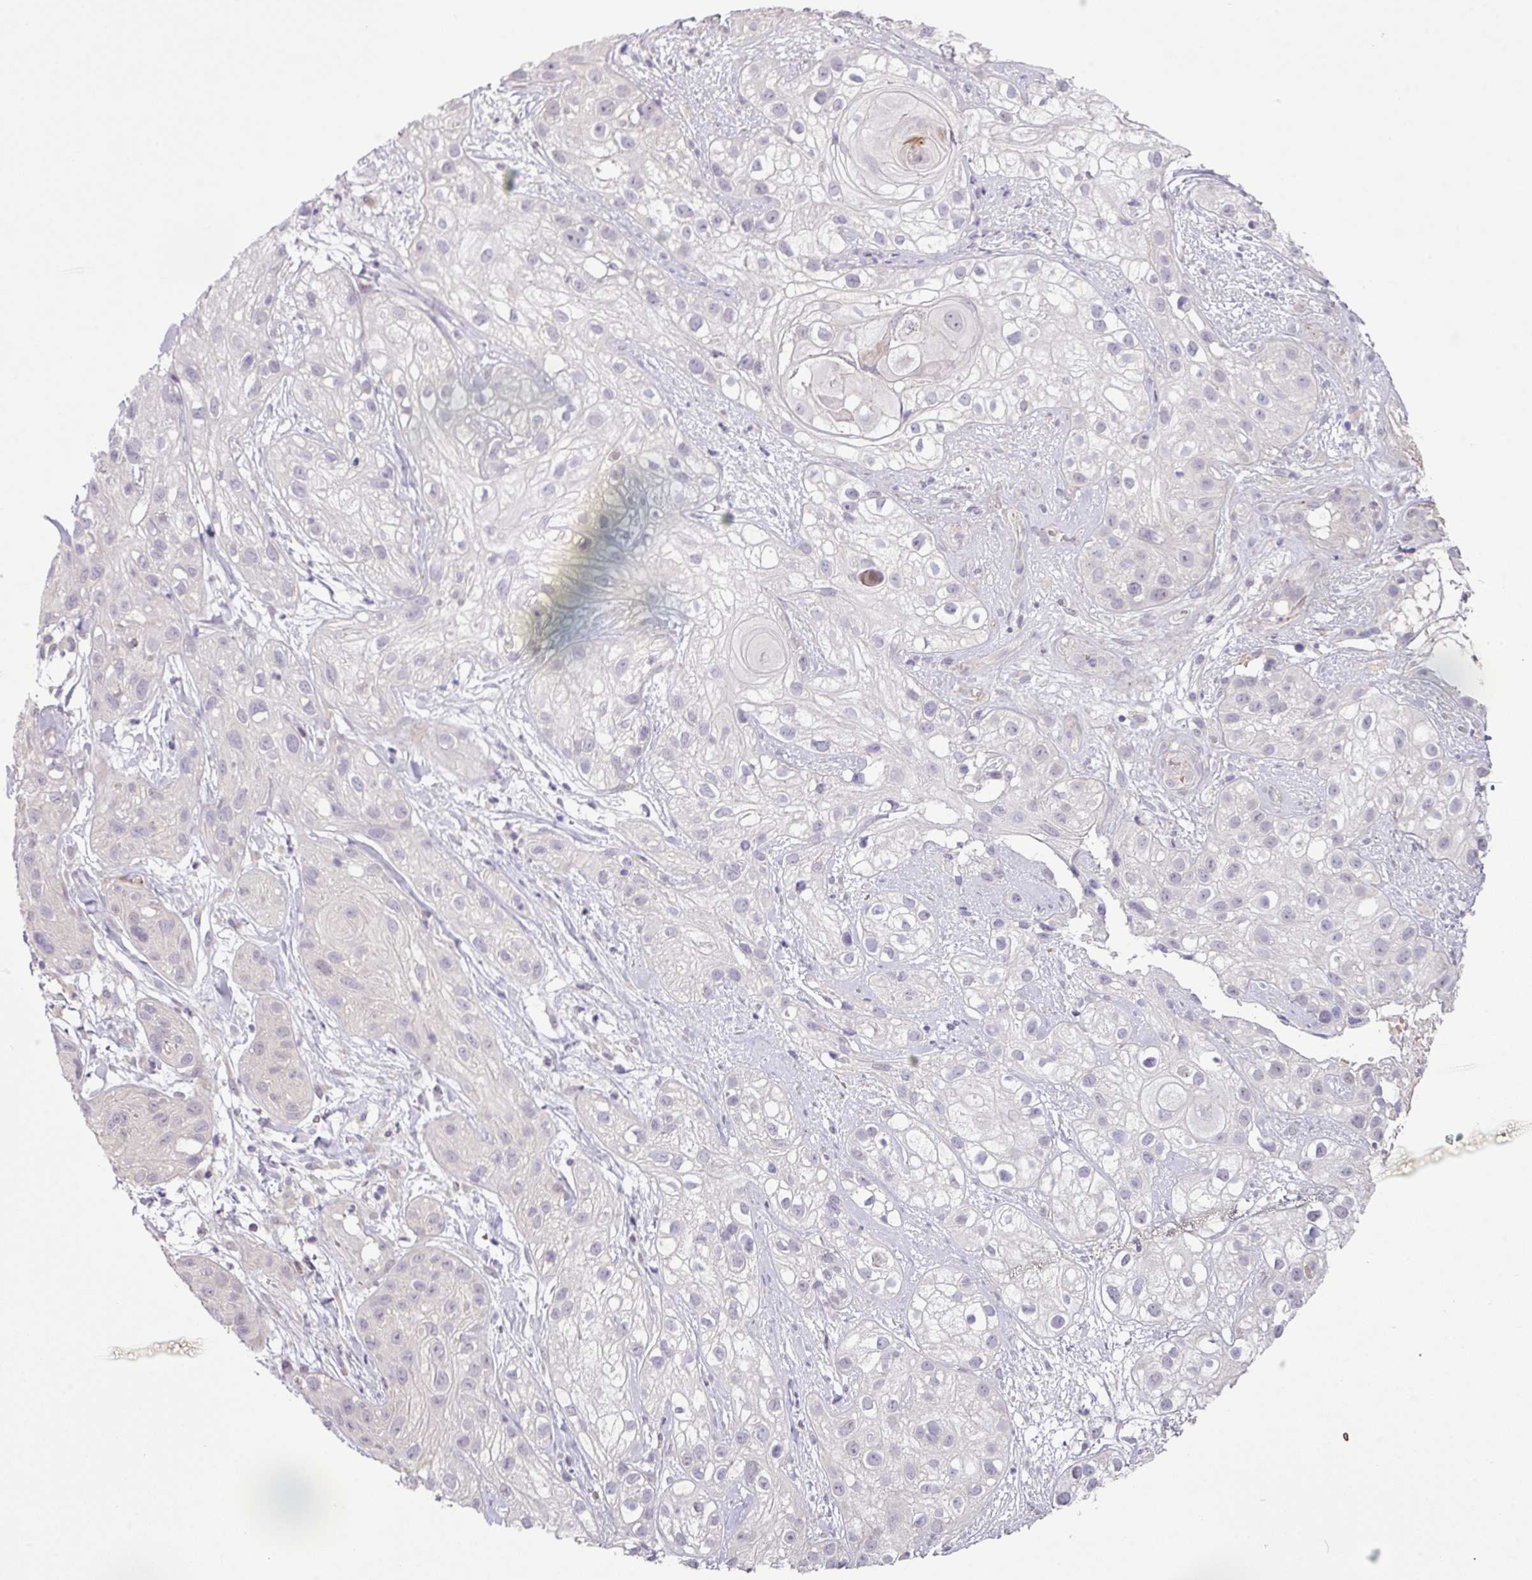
{"staining": {"intensity": "negative", "quantity": "none", "location": "none"}, "tissue": "skin cancer", "cell_type": "Tumor cells", "image_type": "cancer", "snomed": [{"axis": "morphology", "description": "Squamous cell carcinoma, NOS"}, {"axis": "topography", "description": "Skin"}], "caption": "Tumor cells show no significant expression in skin cancer (squamous cell carcinoma).", "gene": "TPRA1", "patient": {"sex": "male", "age": 82}}